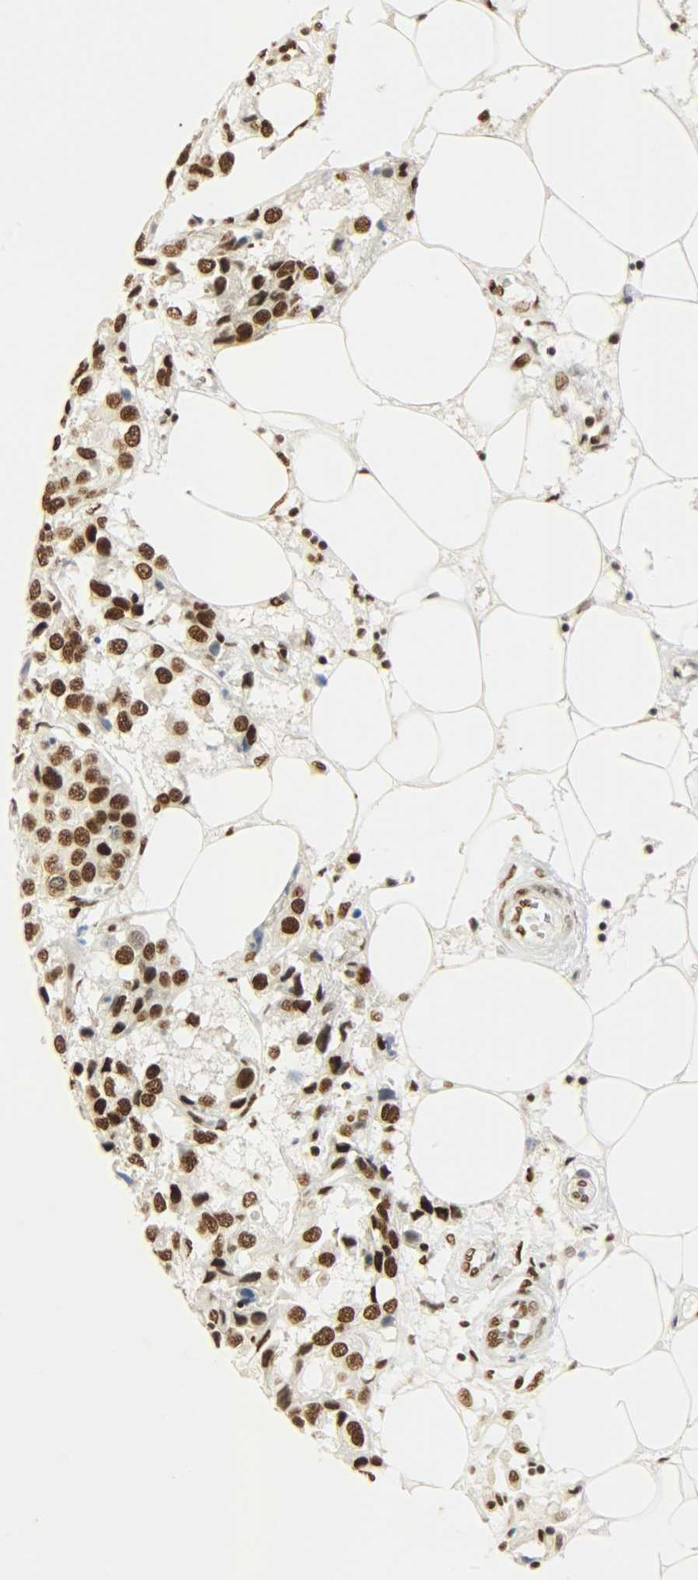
{"staining": {"intensity": "strong", "quantity": ">75%", "location": "nuclear"}, "tissue": "breast cancer", "cell_type": "Tumor cells", "image_type": "cancer", "snomed": [{"axis": "morphology", "description": "Duct carcinoma"}, {"axis": "topography", "description": "Breast"}], "caption": "Infiltrating ductal carcinoma (breast) stained with a brown dye shows strong nuclear positive staining in approximately >75% of tumor cells.", "gene": "KHDRBS1", "patient": {"sex": "female", "age": 80}}